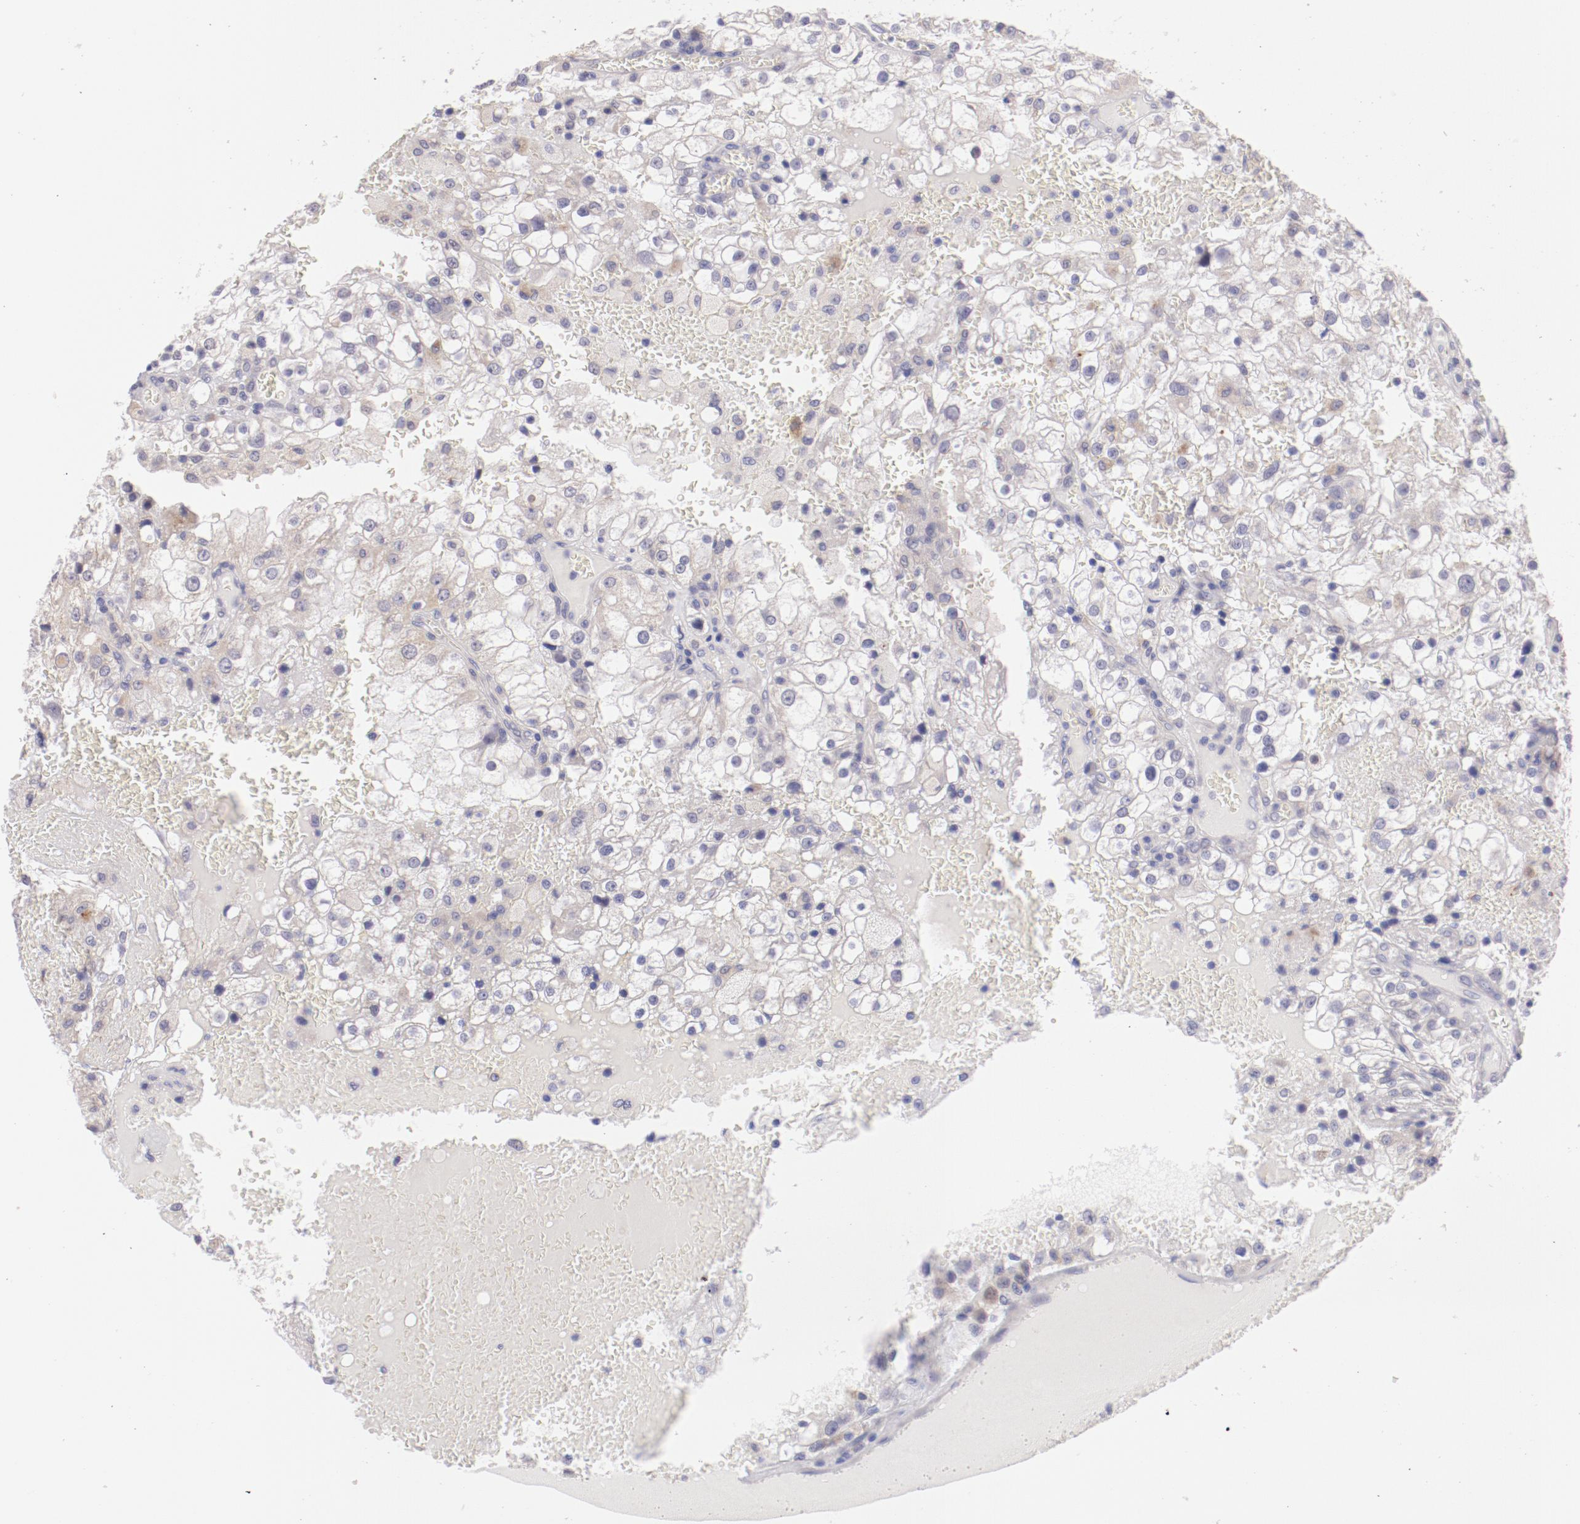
{"staining": {"intensity": "weak", "quantity": "25%-75%", "location": "cytoplasmic/membranous"}, "tissue": "renal cancer", "cell_type": "Tumor cells", "image_type": "cancer", "snomed": [{"axis": "morphology", "description": "Adenocarcinoma, NOS"}, {"axis": "topography", "description": "Kidney"}], "caption": "Protein staining exhibits weak cytoplasmic/membranous expression in approximately 25%-75% of tumor cells in renal adenocarcinoma.", "gene": "TRAF3", "patient": {"sex": "female", "age": 74}}